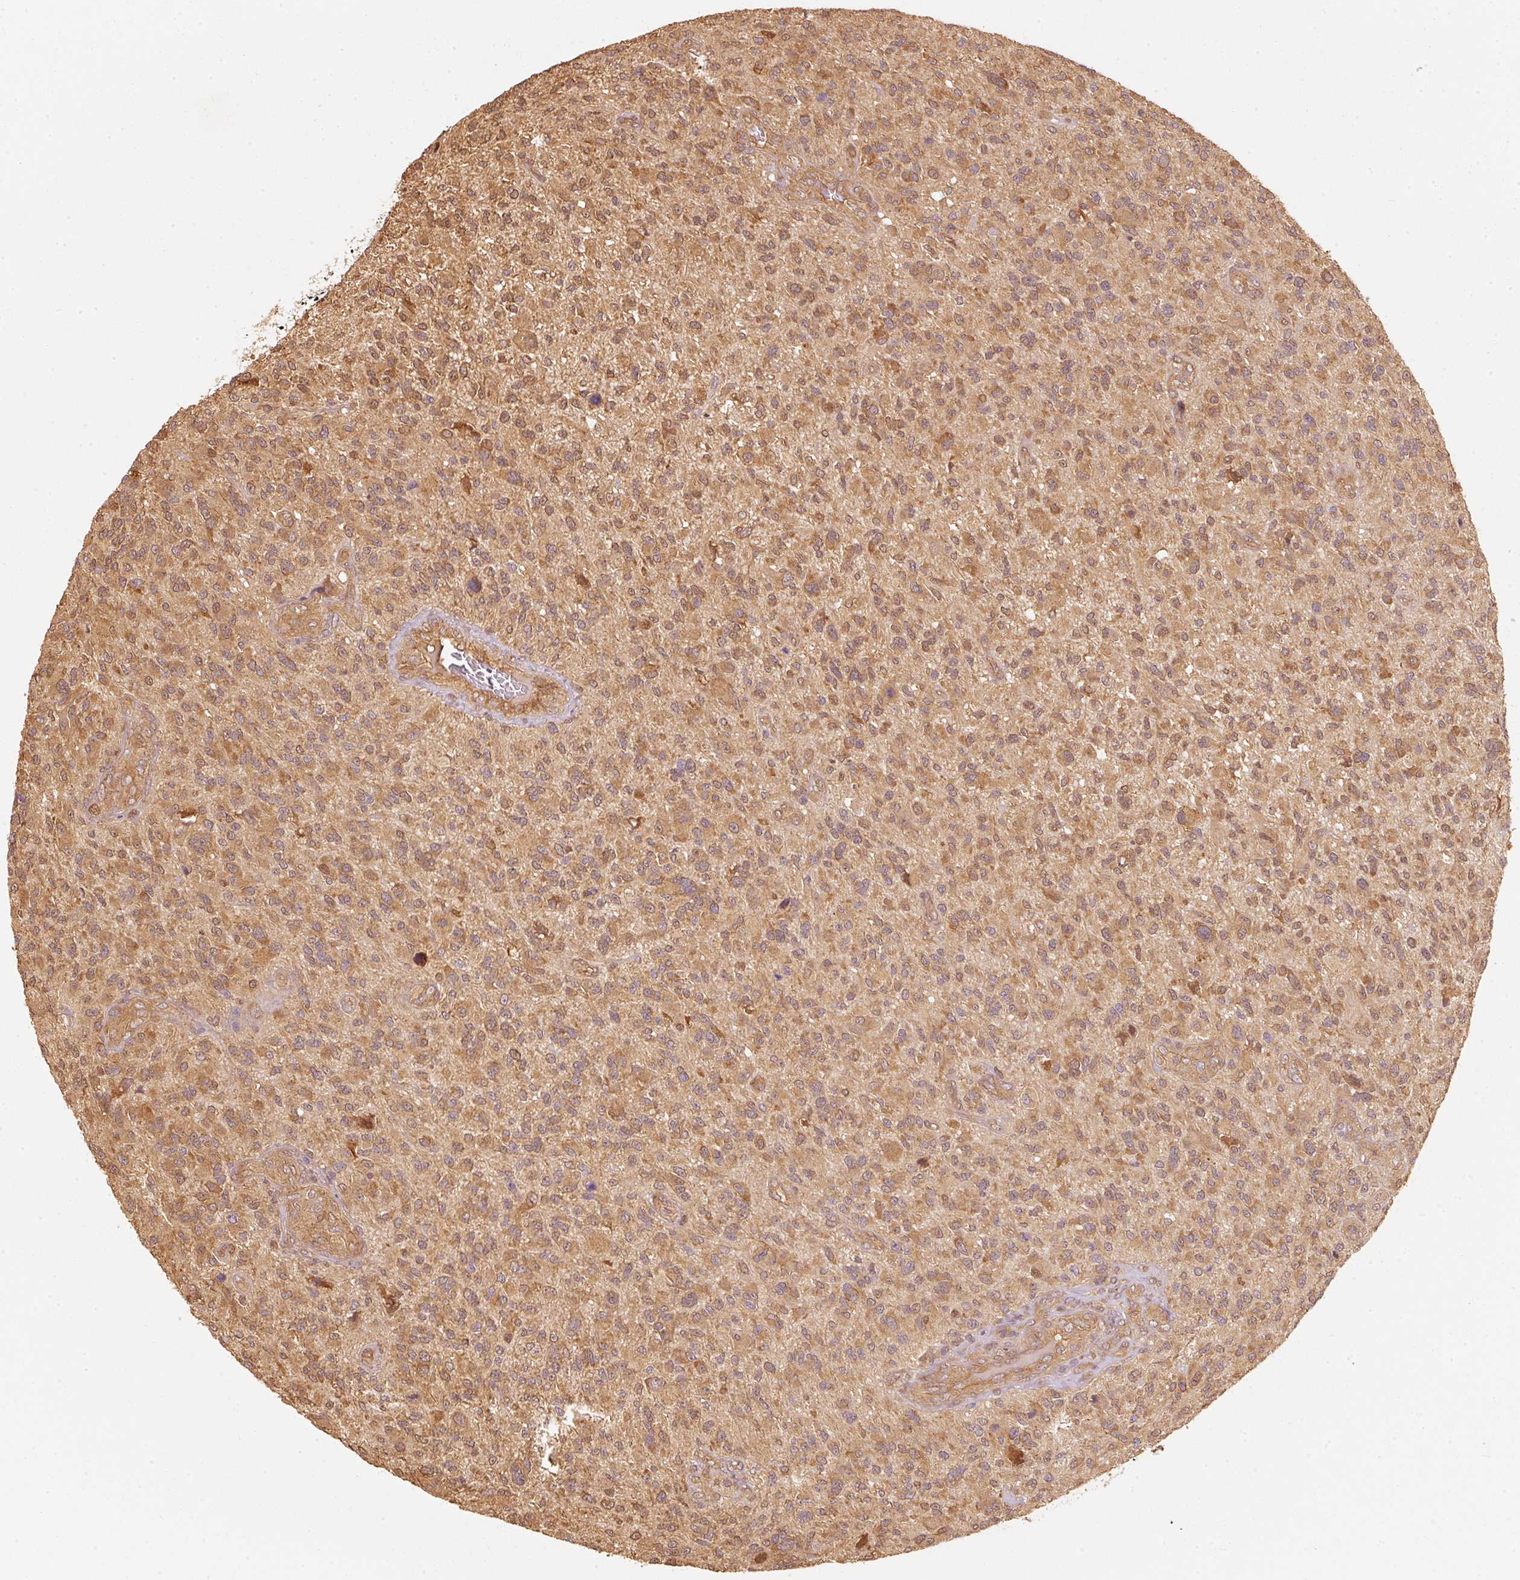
{"staining": {"intensity": "moderate", "quantity": ">75%", "location": "cytoplasmic/membranous"}, "tissue": "glioma", "cell_type": "Tumor cells", "image_type": "cancer", "snomed": [{"axis": "morphology", "description": "Glioma, malignant, High grade"}, {"axis": "topography", "description": "Brain"}], "caption": "Human glioma stained for a protein (brown) displays moderate cytoplasmic/membranous positive positivity in approximately >75% of tumor cells.", "gene": "STAU1", "patient": {"sex": "male", "age": 47}}